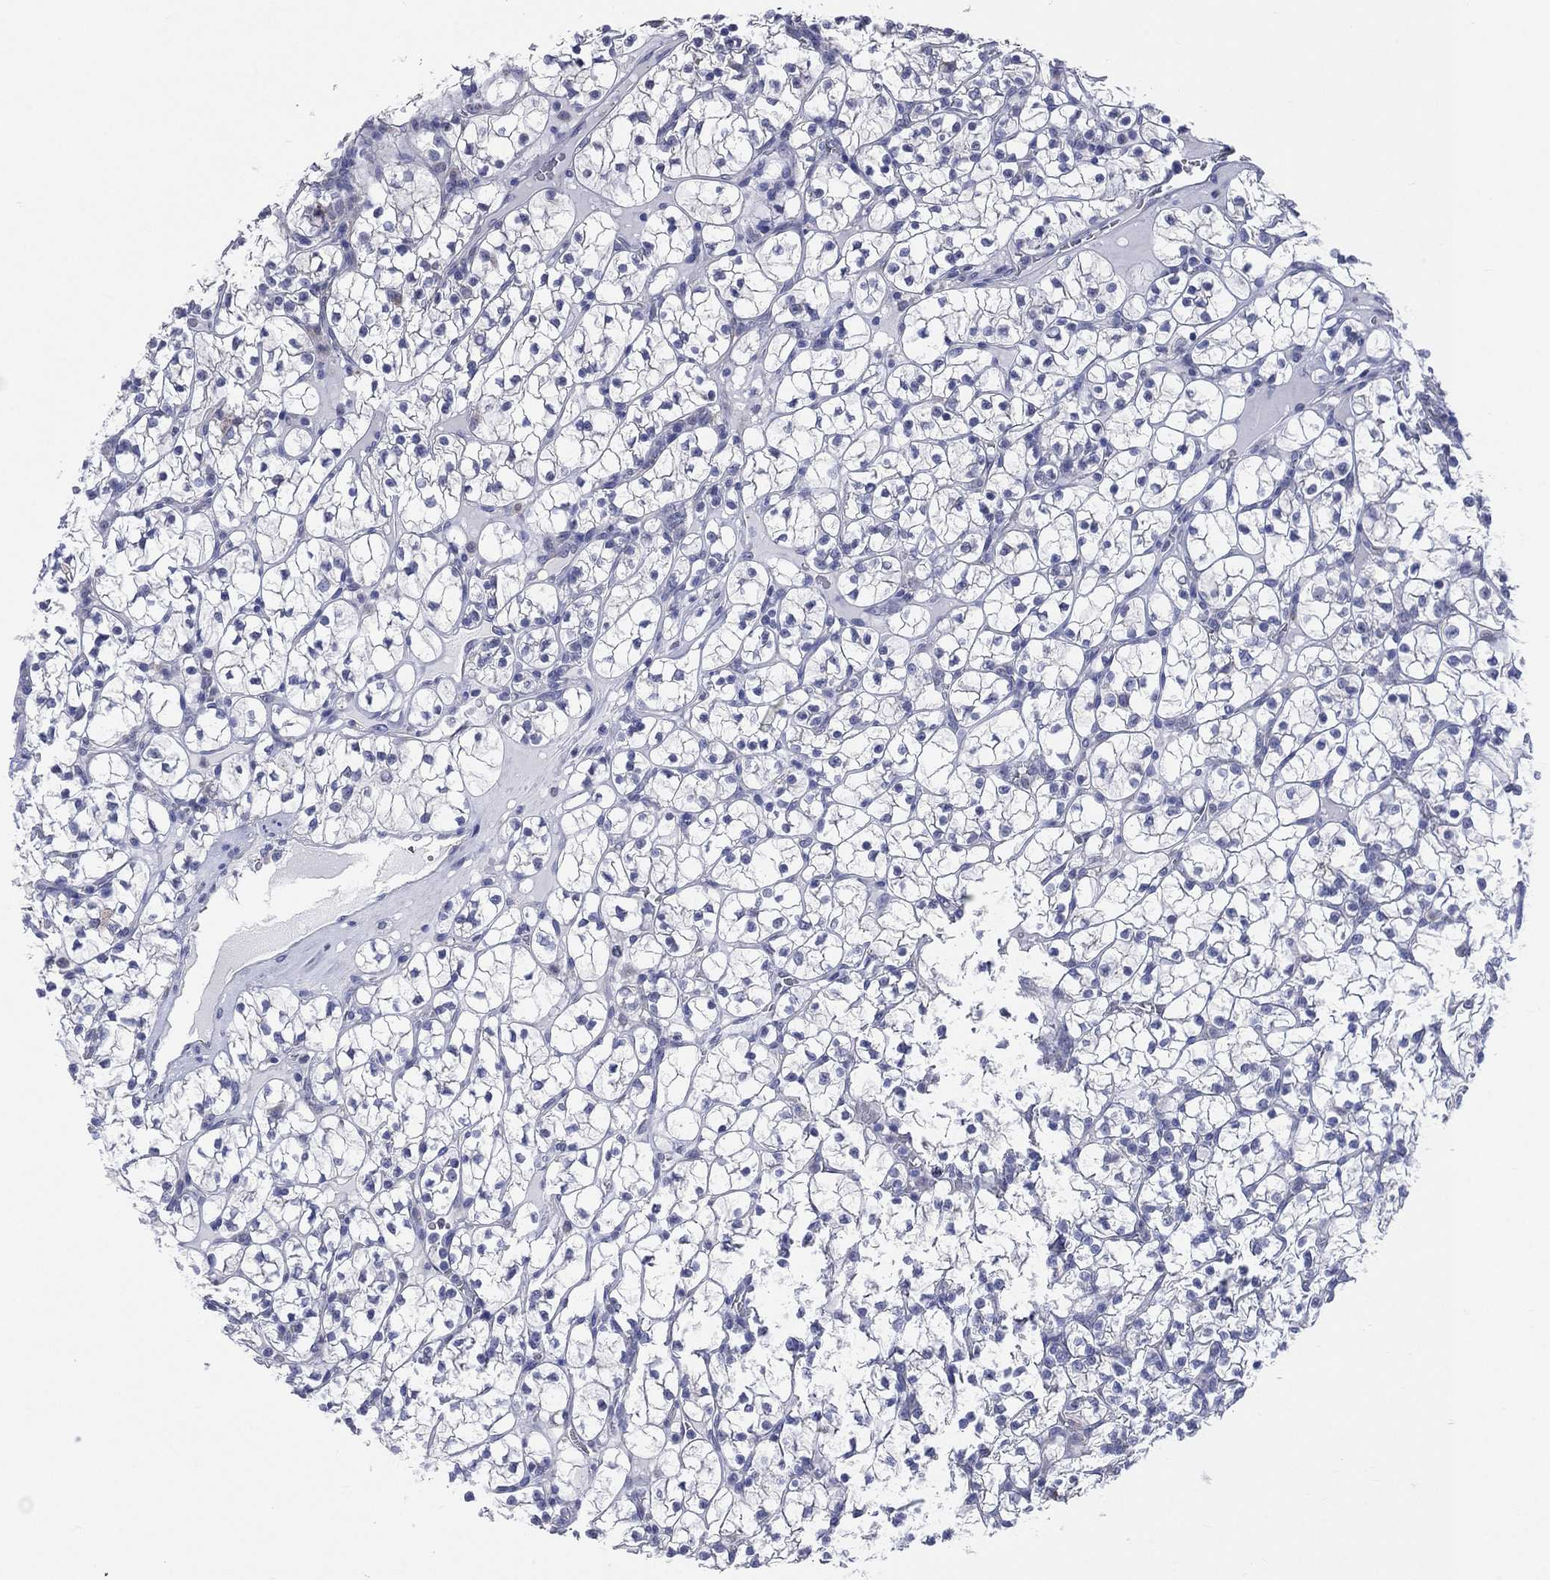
{"staining": {"intensity": "negative", "quantity": "none", "location": "none"}, "tissue": "renal cancer", "cell_type": "Tumor cells", "image_type": "cancer", "snomed": [{"axis": "morphology", "description": "Adenocarcinoma, NOS"}, {"axis": "topography", "description": "Kidney"}], "caption": "Immunohistochemistry (IHC) photomicrograph of neoplastic tissue: human adenocarcinoma (renal) stained with DAB (3,3'-diaminobenzidine) displays no significant protein expression in tumor cells.", "gene": "AKAP3", "patient": {"sex": "female", "age": 89}}